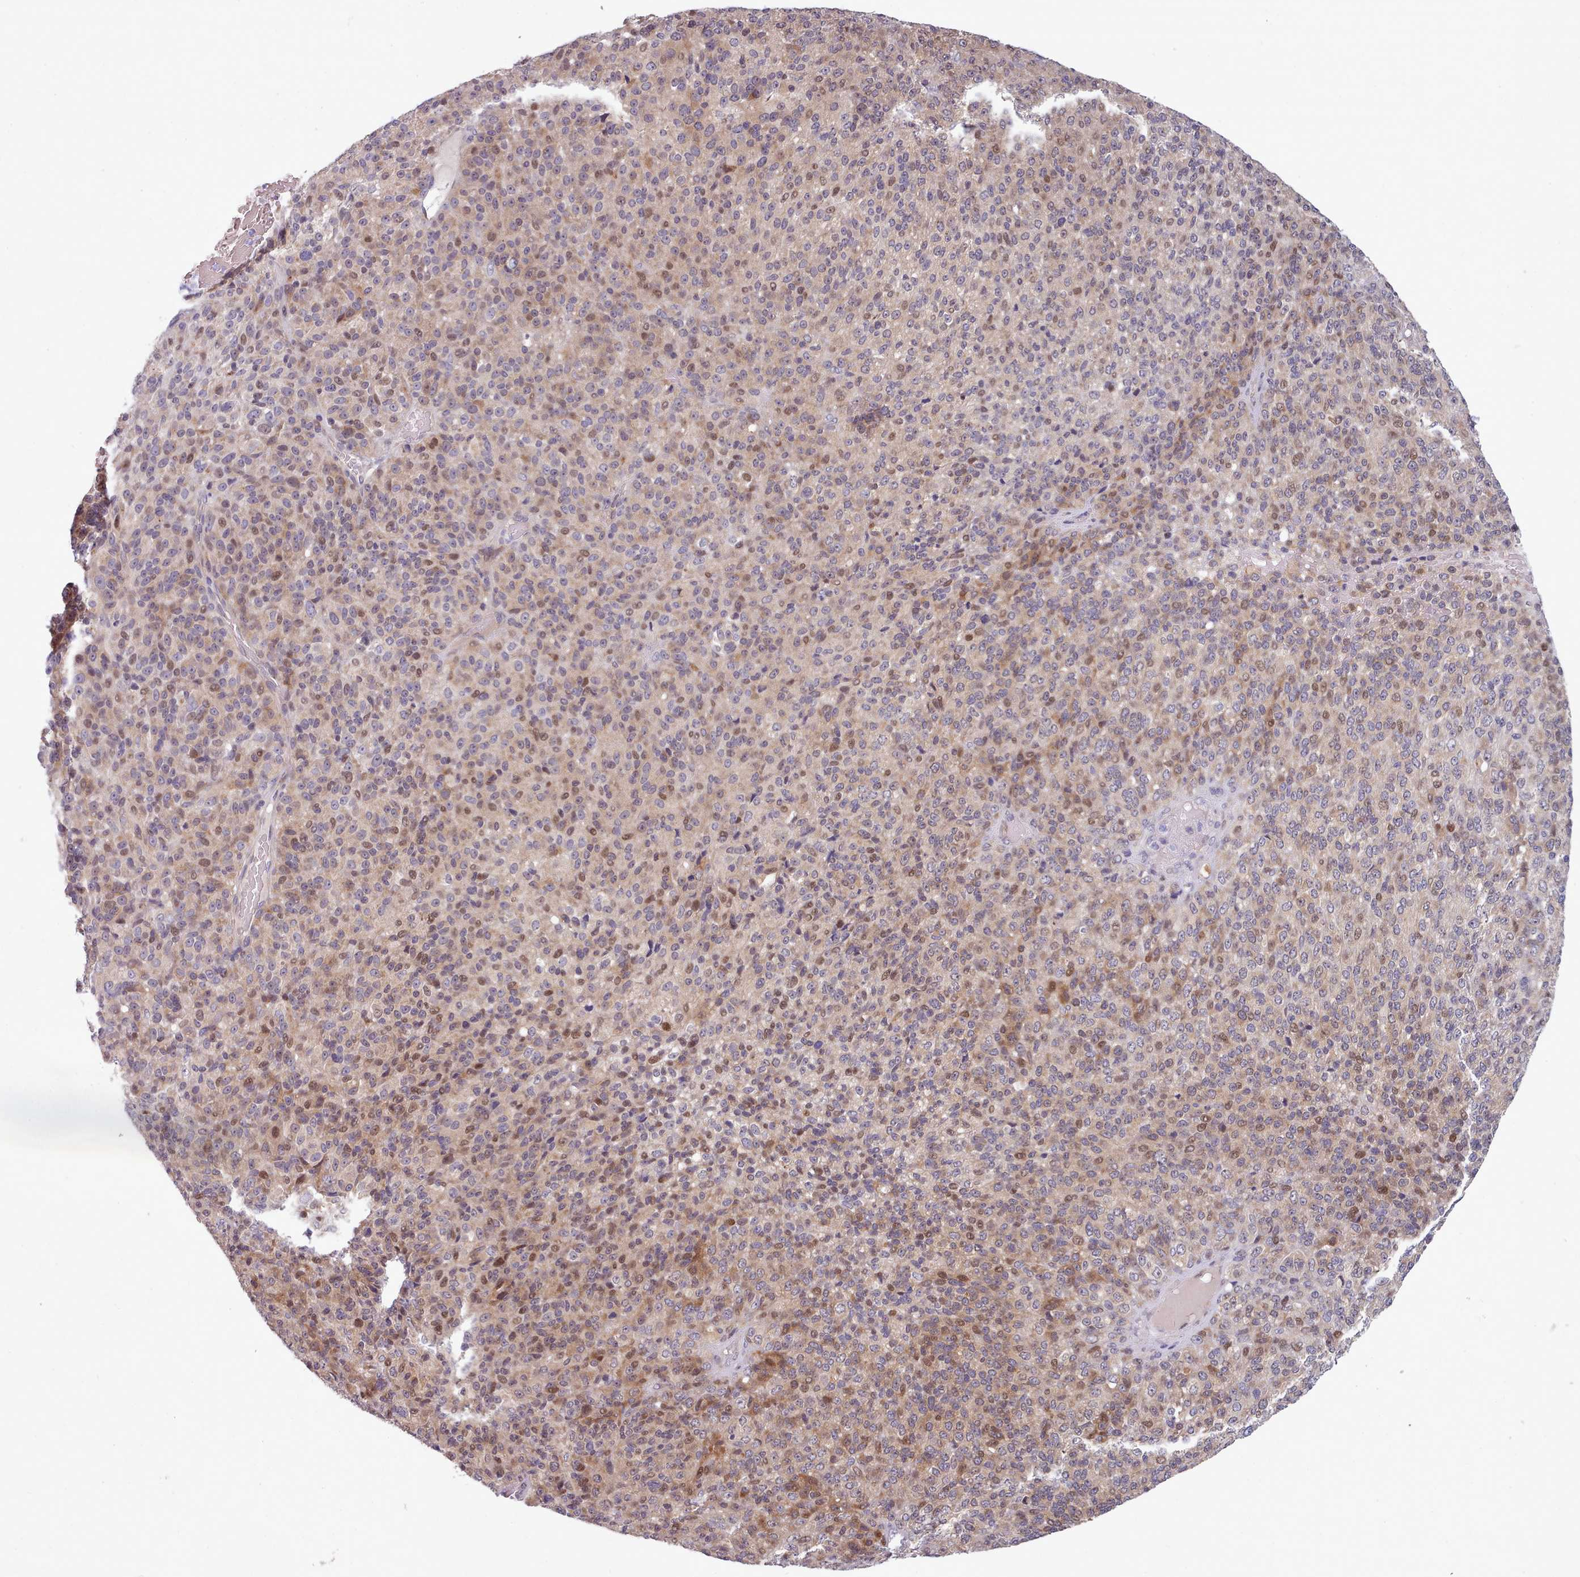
{"staining": {"intensity": "moderate", "quantity": "<25%", "location": "cytoplasmic/membranous,nuclear"}, "tissue": "melanoma", "cell_type": "Tumor cells", "image_type": "cancer", "snomed": [{"axis": "morphology", "description": "Malignant melanoma, Metastatic site"}, {"axis": "topography", "description": "Brain"}], "caption": "This photomicrograph displays melanoma stained with IHC to label a protein in brown. The cytoplasmic/membranous and nuclear of tumor cells show moderate positivity for the protein. Nuclei are counter-stained blue.", "gene": "CLNS1A", "patient": {"sex": "female", "age": 56}}